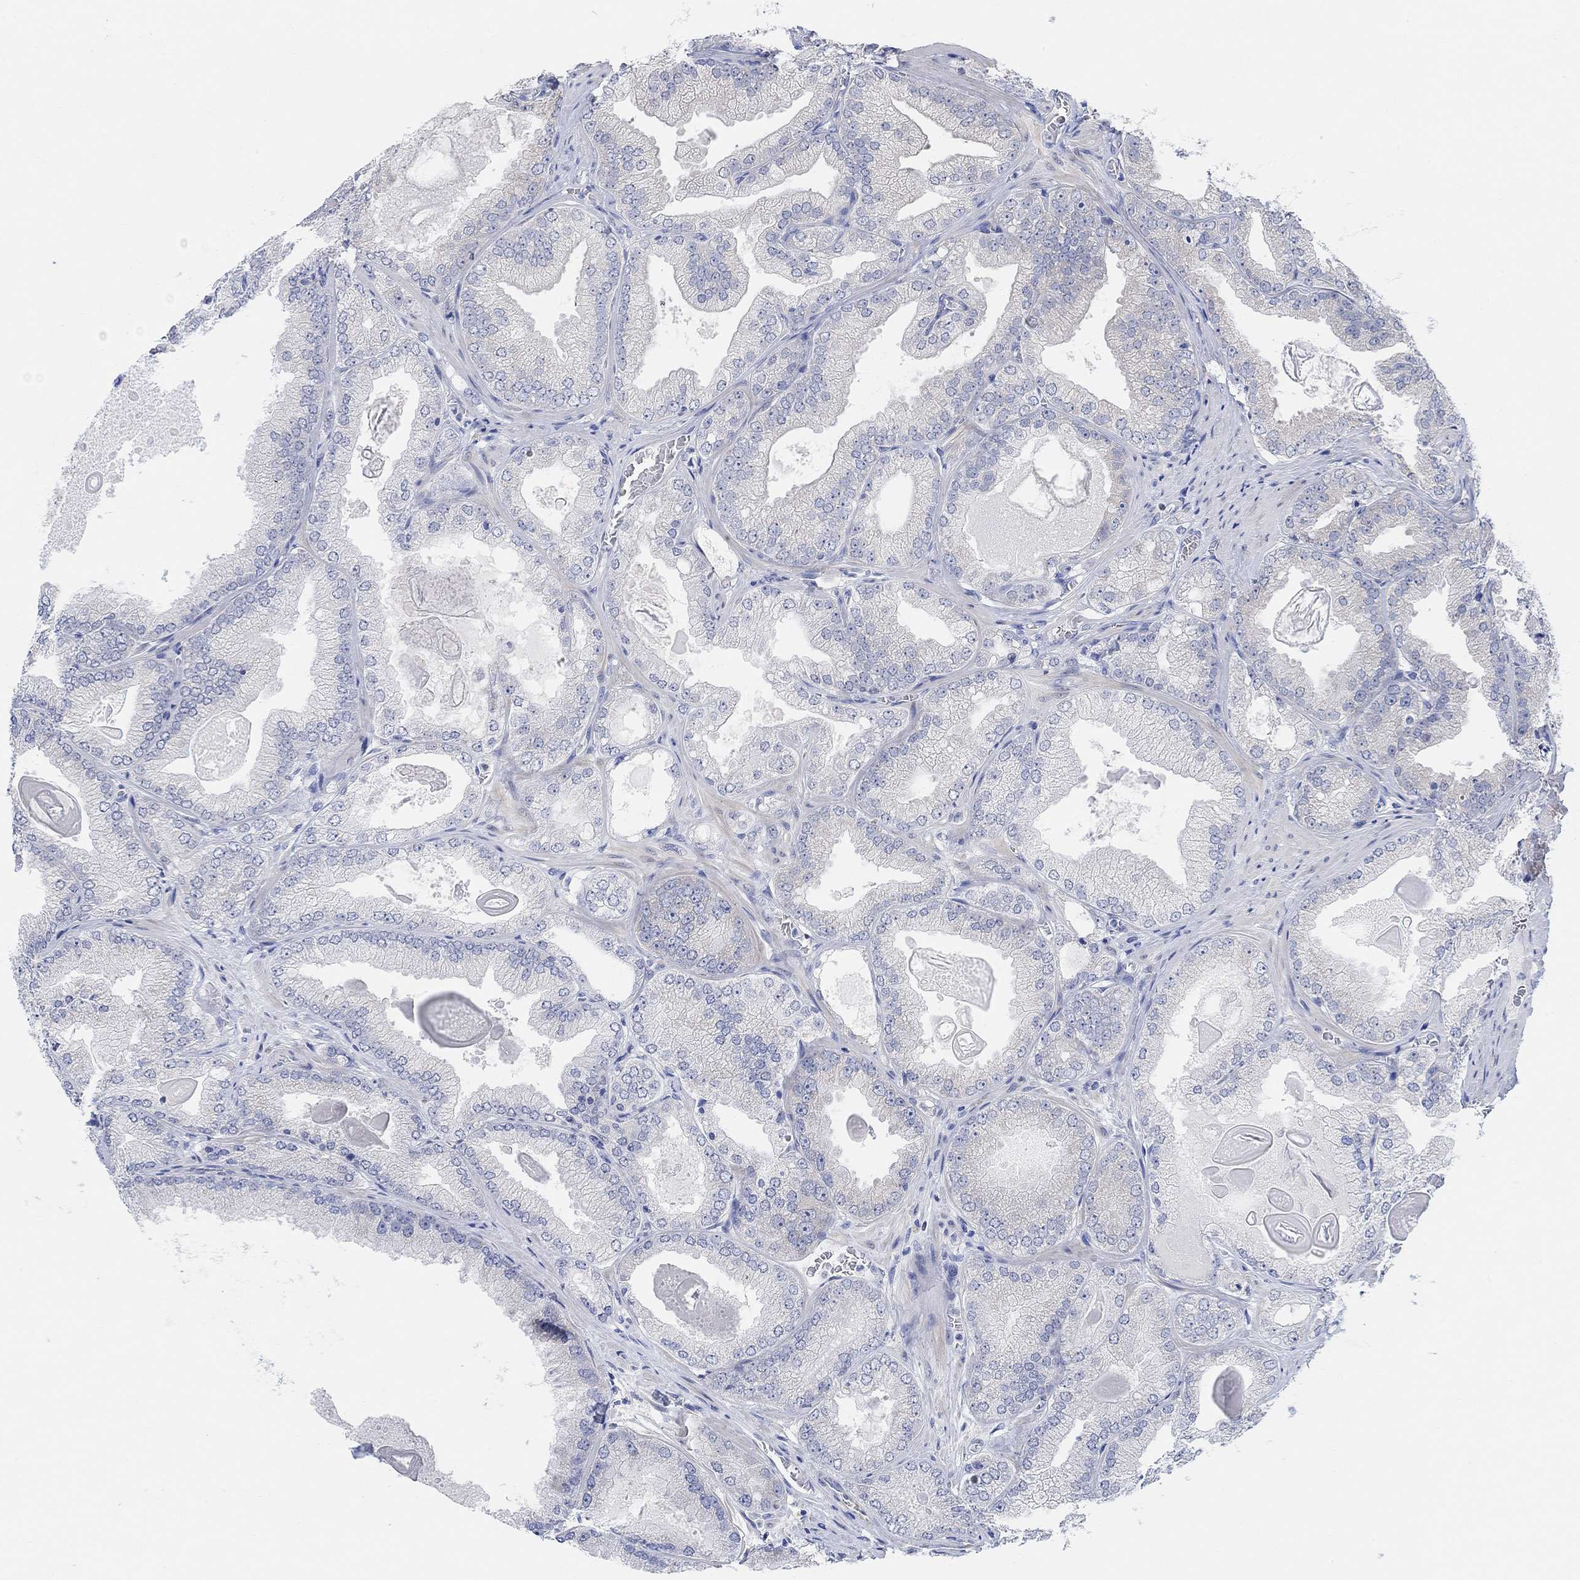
{"staining": {"intensity": "negative", "quantity": "none", "location": "none"}, "tissue": "prostate cancer", "cell_type": "Tumor cells", "image_type": "cancer", "snomed": [{"axis": "morphology", "description": "Adenocarcinoma, Low grade"}, {"axis": "topography", "description": "Prostate"}], "caption": "Prostate cancer (low-grade adenocarcinoma) was stained to show a protein in brown. There is no significant staining in tumor cells.", "gene": "RIMS1", "patient": {"sex": "male", "age": 72}}